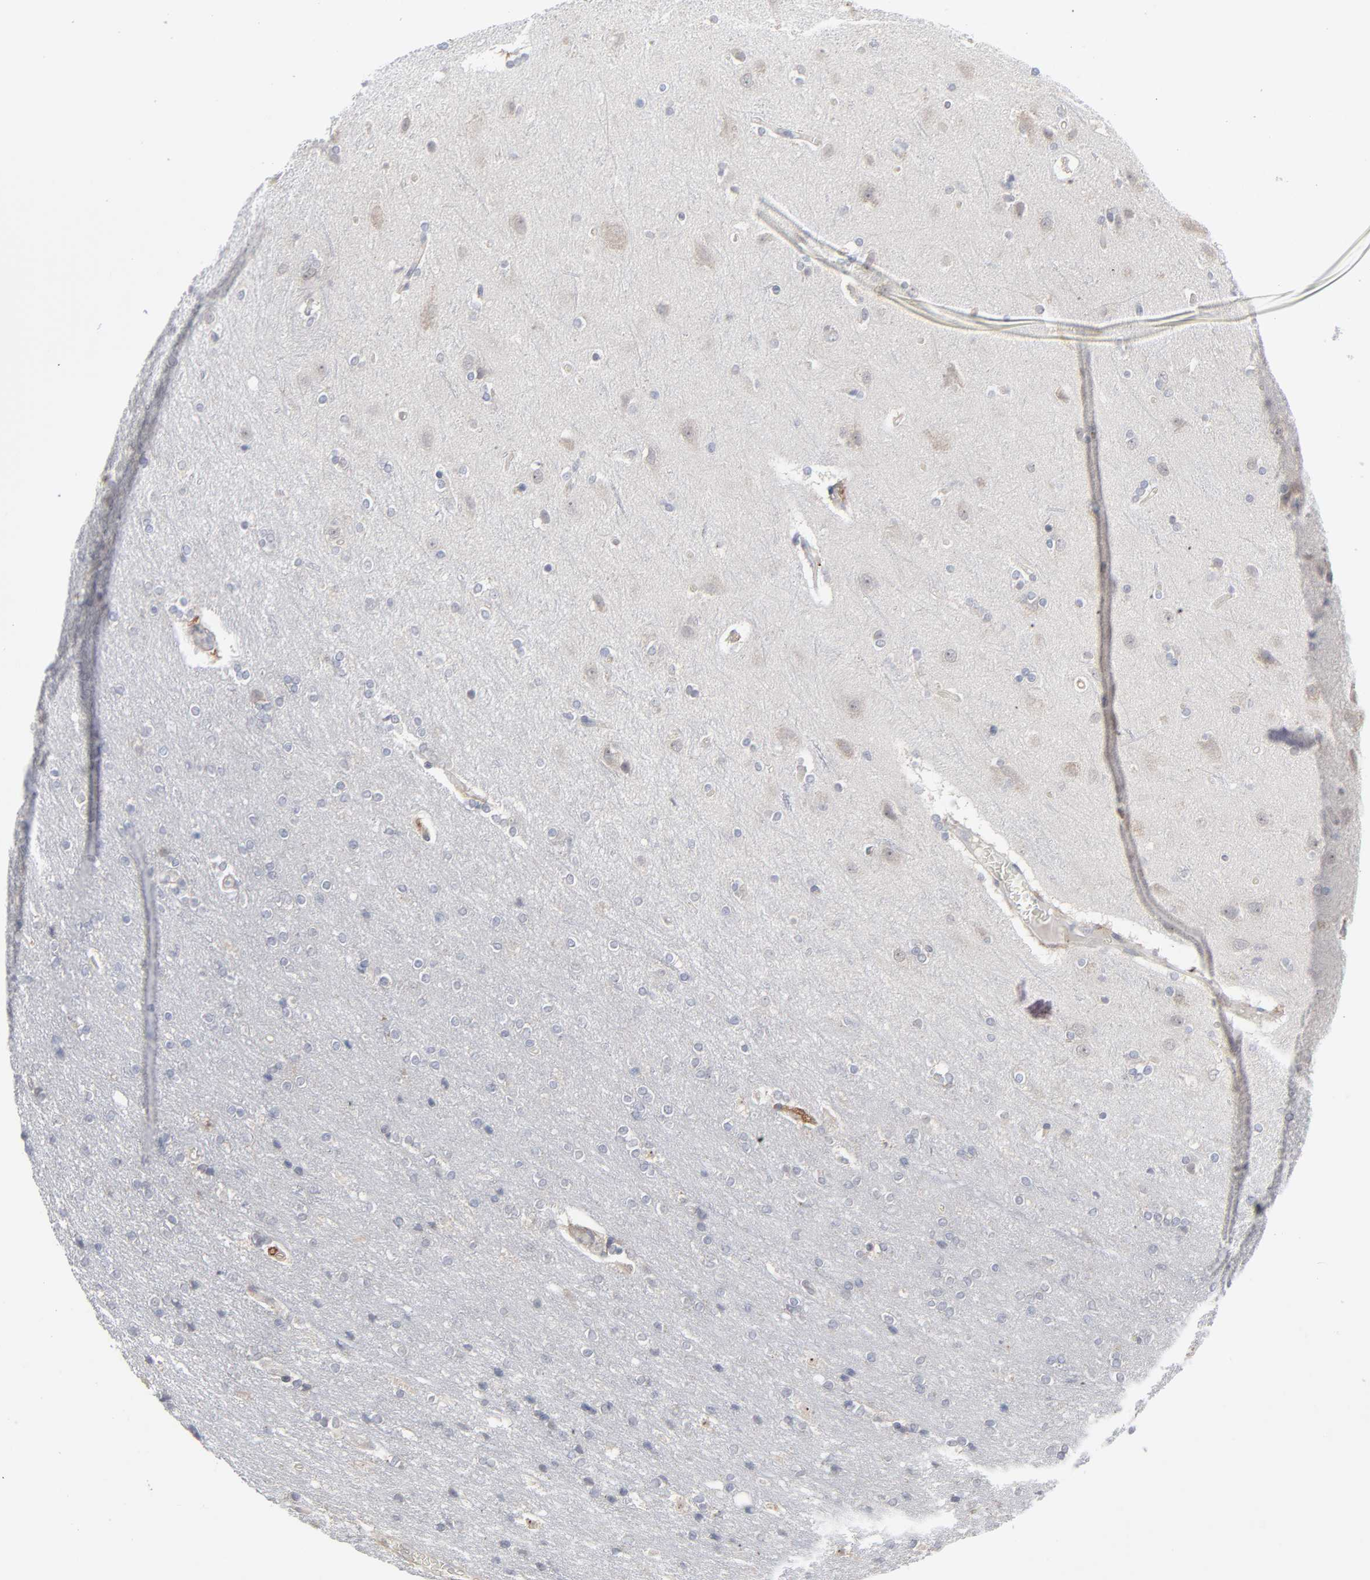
{"staining": {"intensity": "negative", "quantity": "none", "location": "none"}, "tissue": "cerebral cortex", "cell_type": "Endothelial cells", "image_type": "normal", "snomed": [{"axis": "morphology", "description": "Normal tissue, NOS"}, {"axis": "topography", "description": "Cerebral cortex"}], "caption": "High power microscopy micrograph of an IHC micrograph of unremarkable cerebral cortex, revealing no significant staining in endothelial cells.", "gene": "POMT2", "patient": {"sex": "female", "age": 54}}